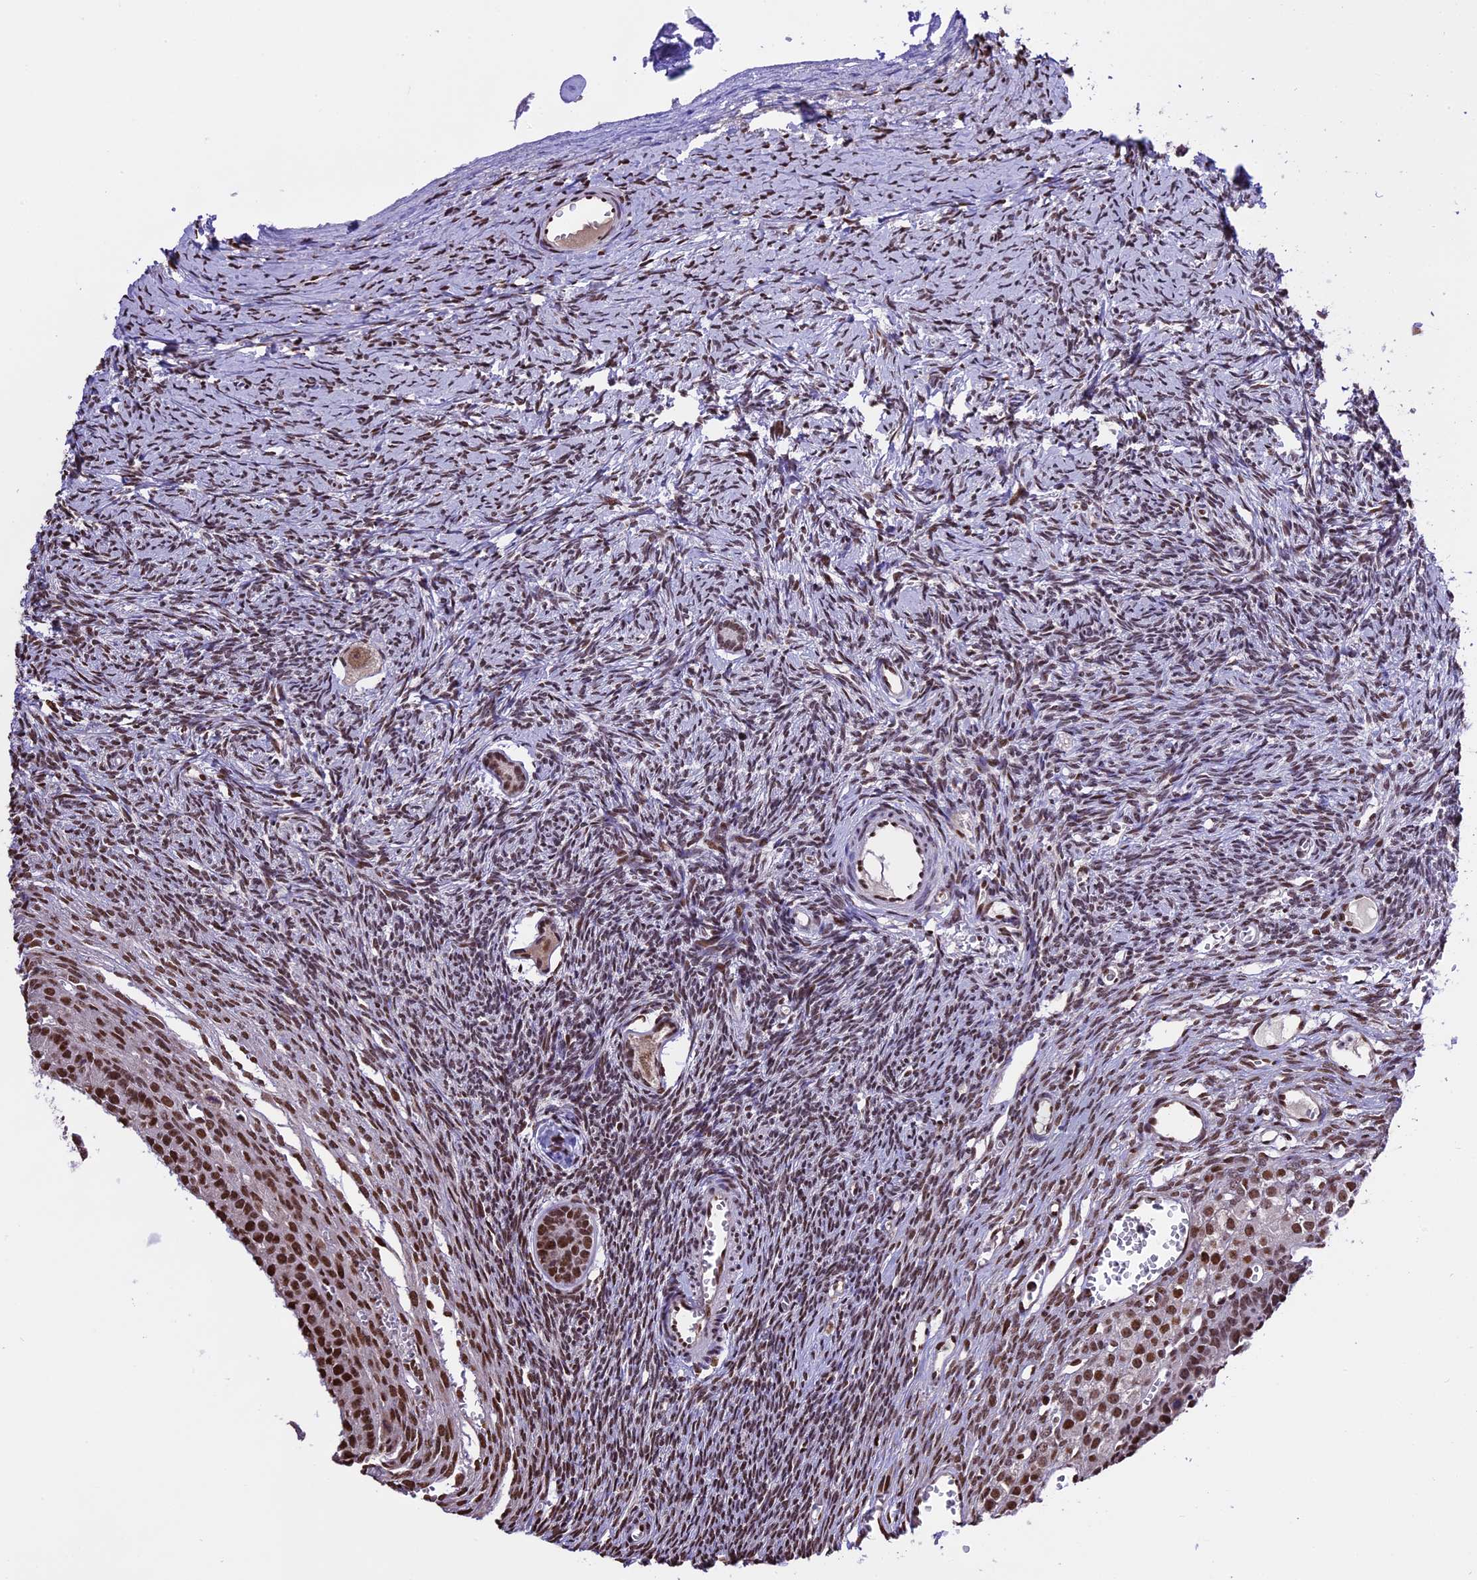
{"staining": {"intensity": "moderate", "quantity": ">75%", "location": "nuclear"}, "tissue": "ovary", "cell_type": "Follicle cells", "image_type": "normal", "snomed": [{"axis": "morphology", "description": "Normal tissue, NOS"}, {"axis": "topography", "description": "Ovary"}], "caption": "Immunohistochemistry staining of normal ovary, which shows medium levels of moderate nuclear expression in approximately >75% of follicle cells indicating moderate nuclear protein expression. The staining was performed using DAB (brown) for protein detection and nuclei were counterstained in hematoxylin (blue).", "gene": "POLR3E", "patient": {"sex": "female", "age": 39}}